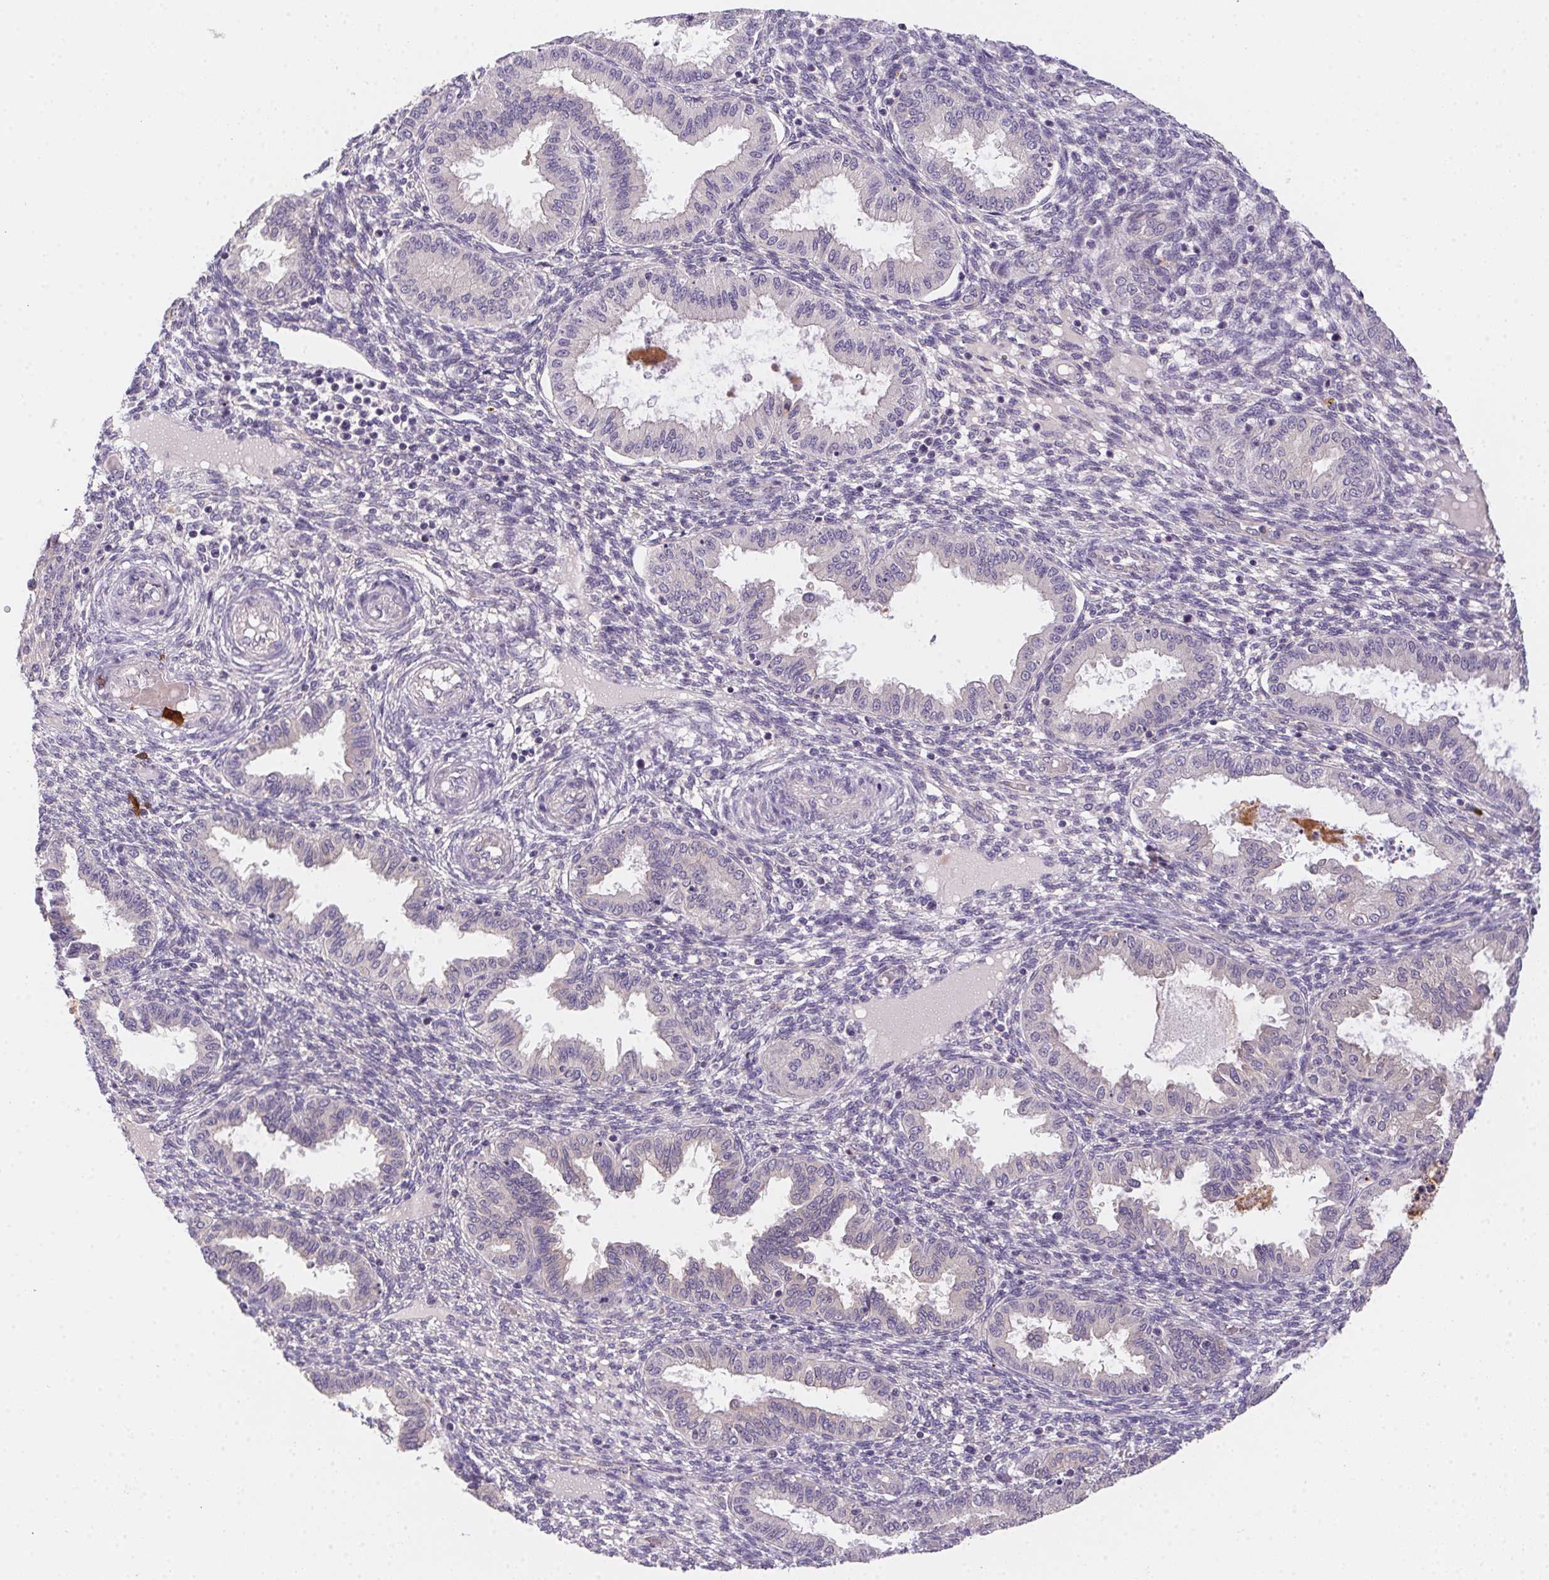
{"staining": {"intensity": "negative", "quantity": "none", "location": "none"}, "tissue": "endometrium", "cell_type": "Cells in endometrial stroma", "image_type": "normal", "snomed": [{"axis": "morphology", "description": "Normal tissue, NOS"}, {"axis": "topography", "description": "Endometrium"}], "caption": "This is an immunohistochemistry histopathology image of normal endometrium. There is no staining in cells in endometrial stroma.", "gene": "PRKAA1", "patient": {"sex": "female", "age": 33}}